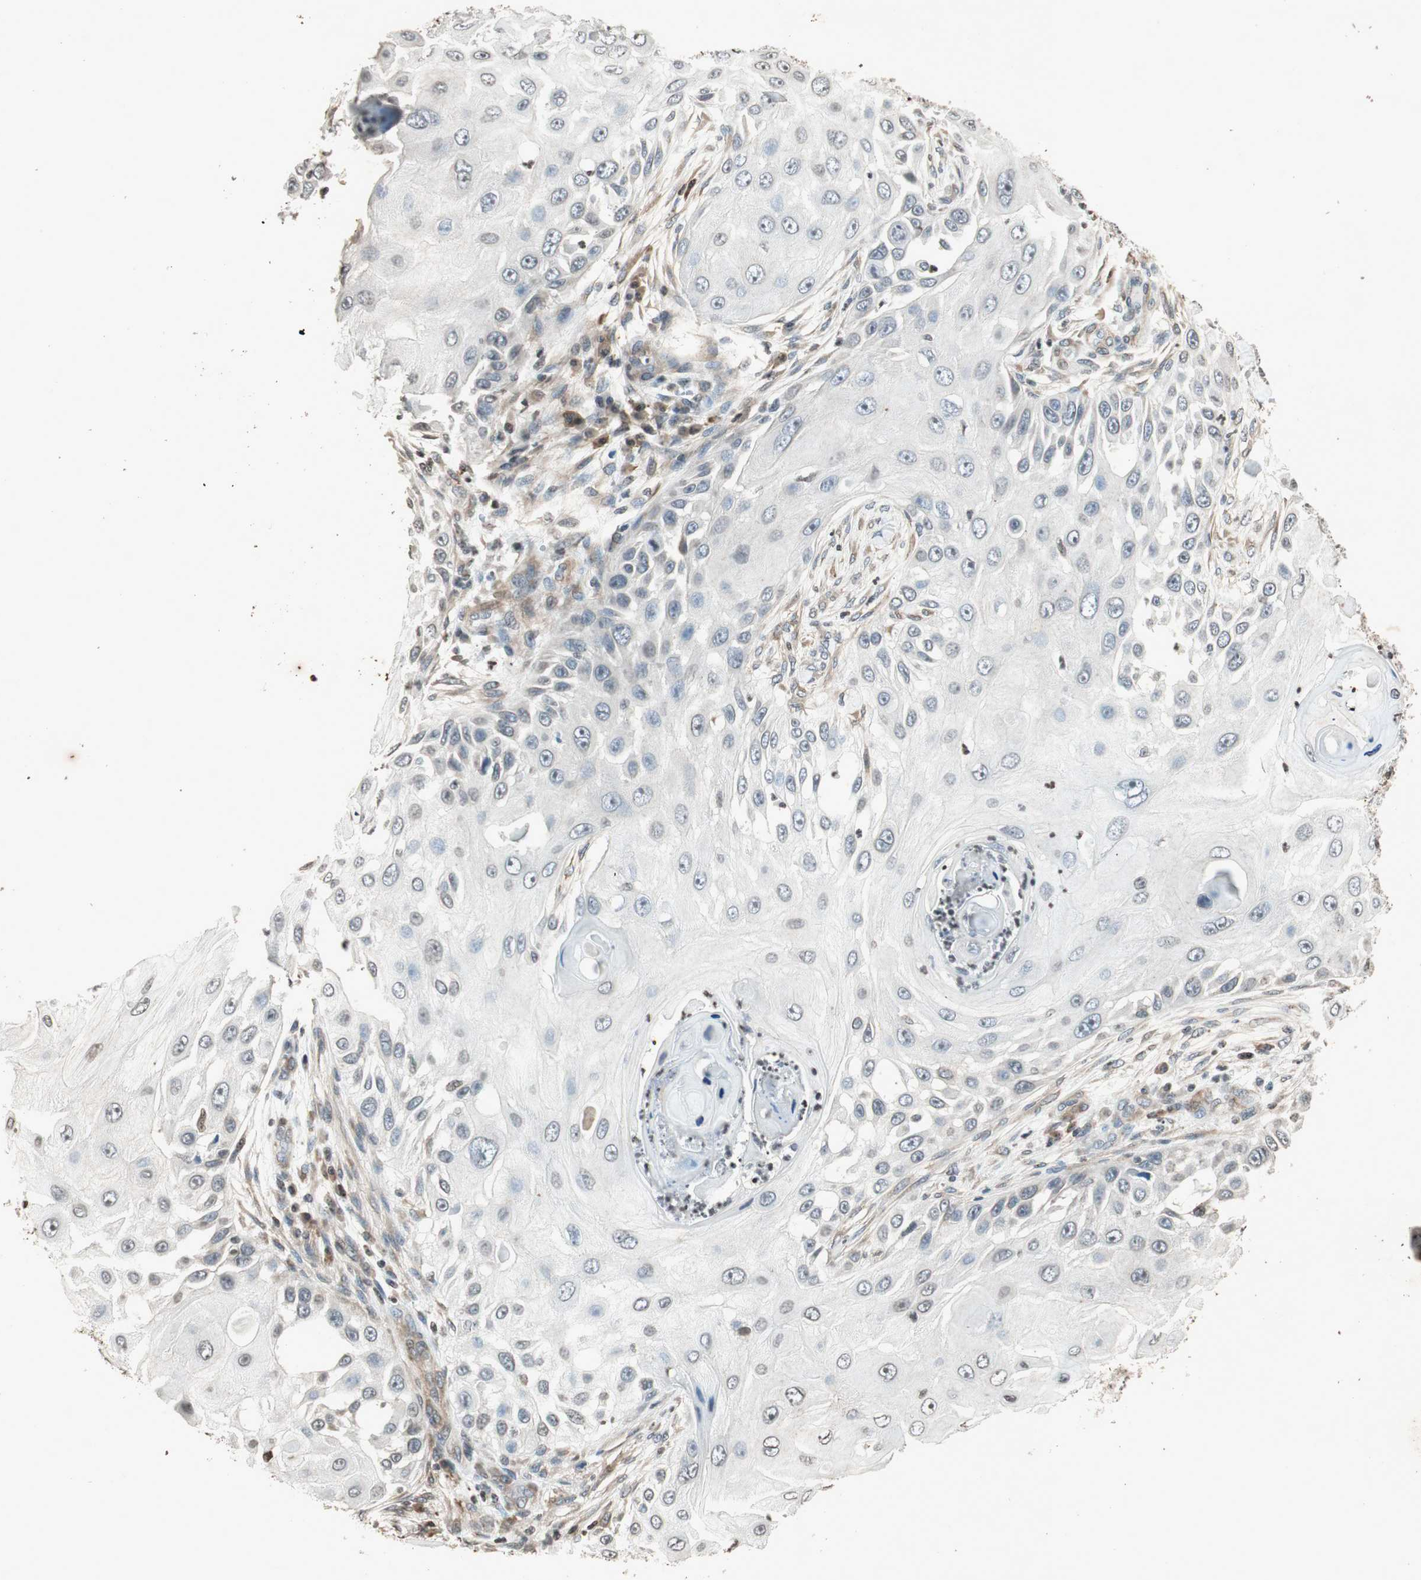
{"staining": {"intensity": "negative", "quantity": "none", "location": "none"}, "tissue": "skin cancer", "cell_type": "Tumor cells", "image_type": "cancer", "snomed": [{"axis": "morphology", "description": "Squamous cell carcinoma, NOS"}, {"axis": "topography", "description": "Skin"}], "caption": "The photomicrograph demonstrates no significant staining in tumor cells of skin cancer (squamous cell carcinoma).", "gene": "PRKG1", "patient": {"sex": "female", "age": 44}}